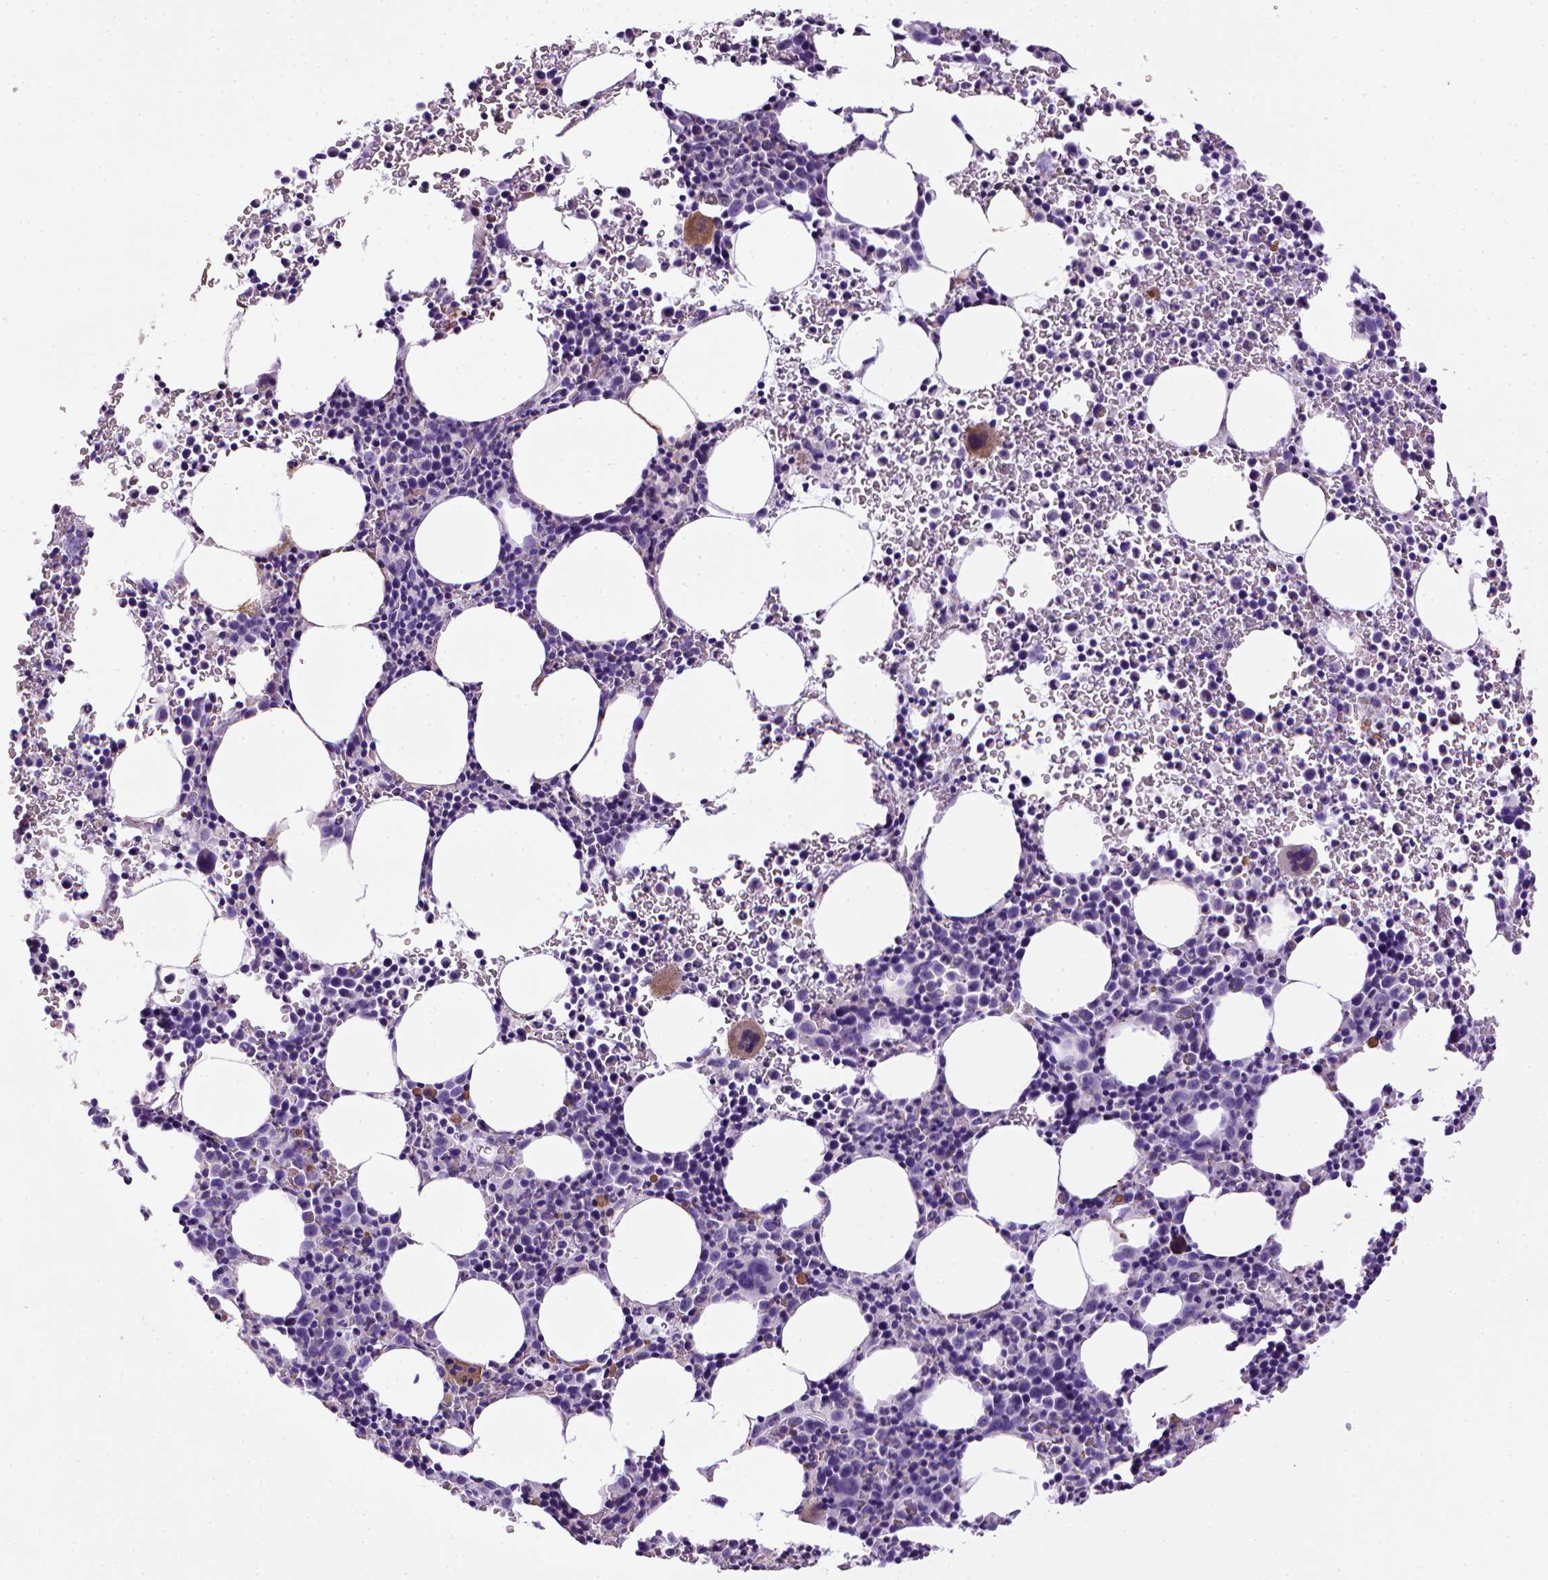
{"staining": {"intensity": "weak", "quantity": "<25%", "location": "cytoplasmic/membranous"}, "tissue": "bone marrow", "cell_type": "Hematopoietic cells", "image_type": "normal", "snomed": [{"axis": "morphology", "description": "Normal tissue, NOS"}, {"axis": "topography", "description": "Bone marrow"}], "caption": "Bone marrow stained for a protein using IHC displays no expression hematopoietic cells.", "gene": "BAAT", "patient": {"sex": "male", "age": 58}}